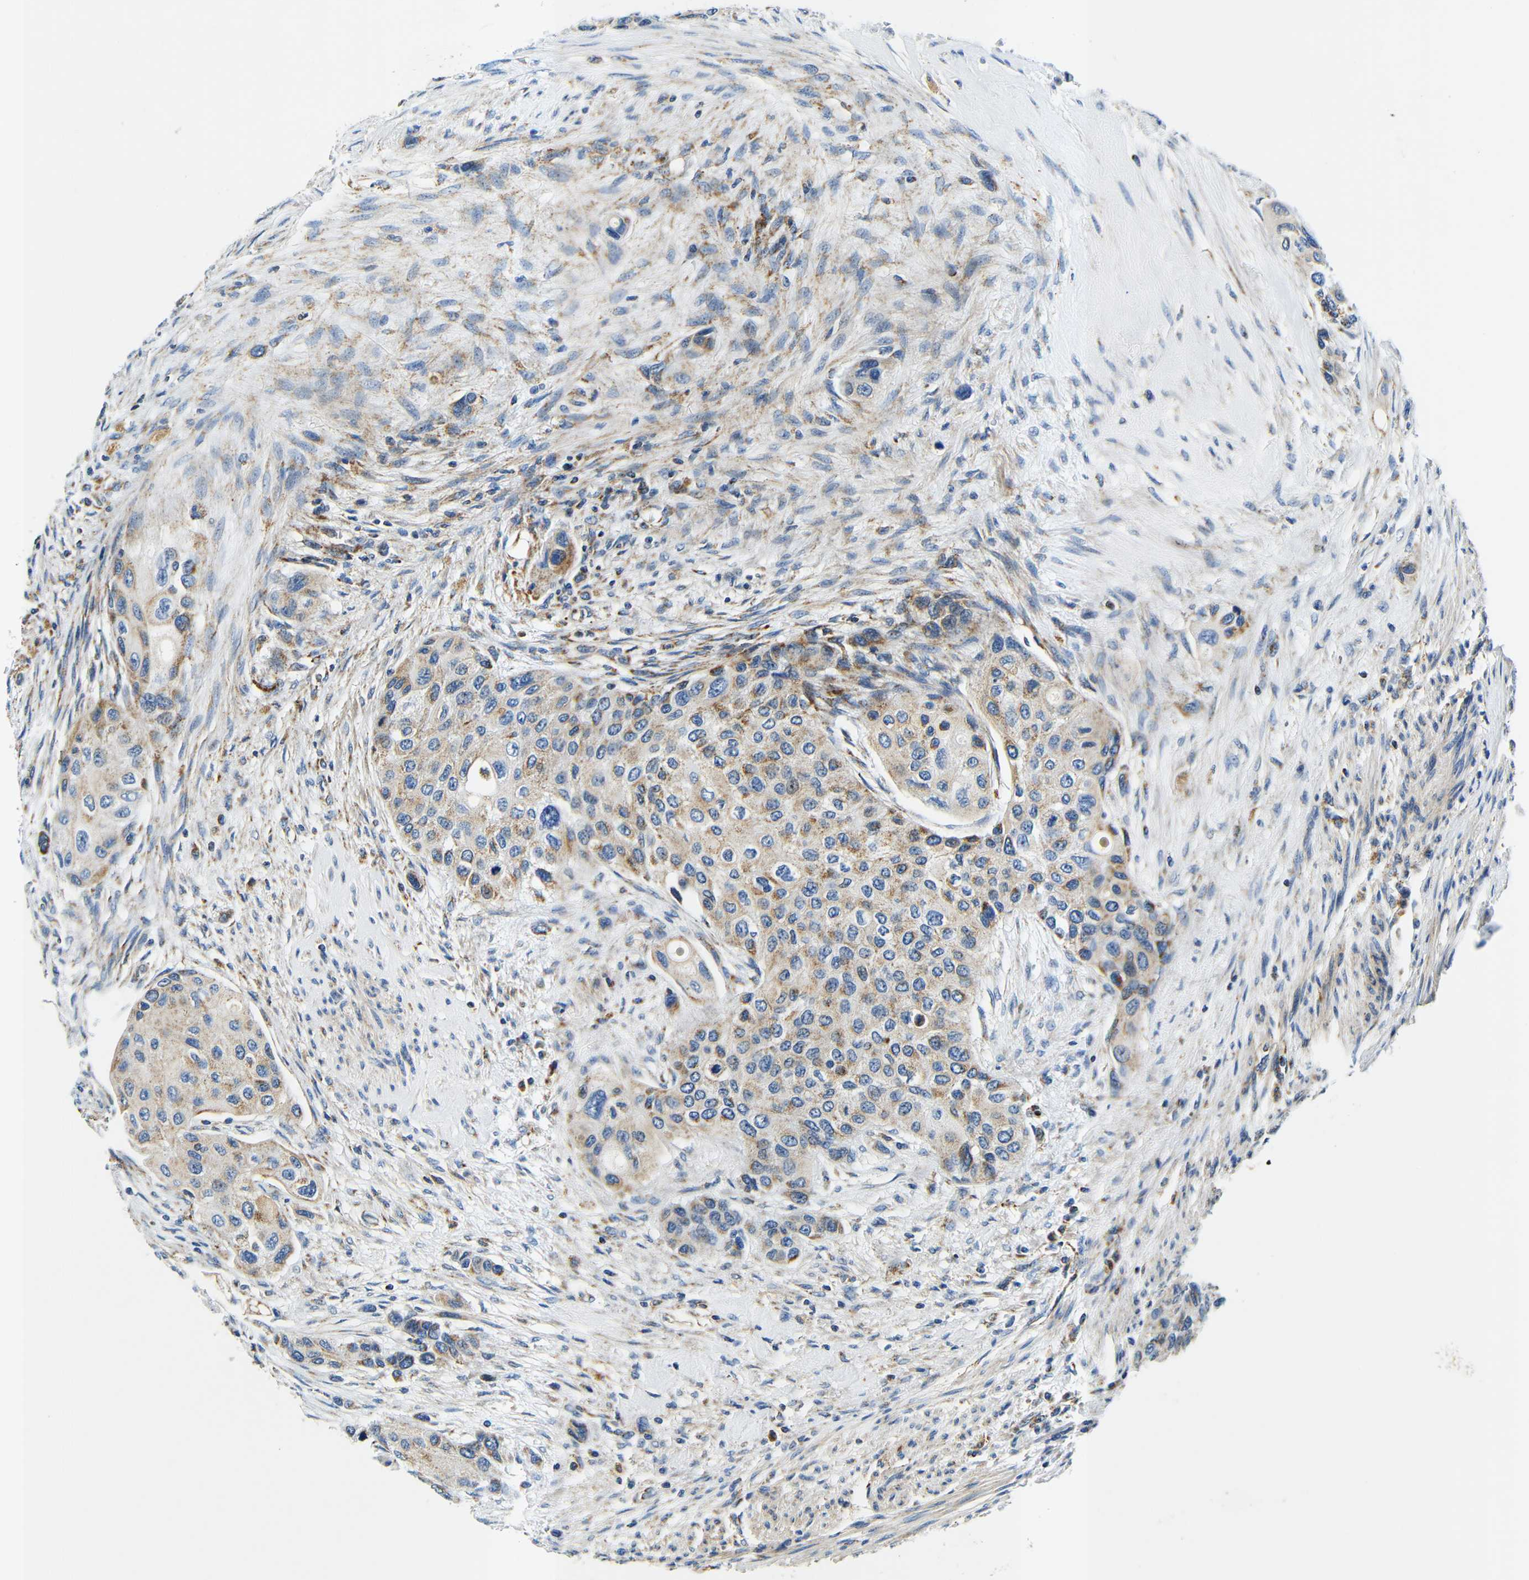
{"staining": {"intensity": "weak", "quantity": "25%-75%", "location": "cytoplasmic/membranous"}, "tissue": "urothelial cancer", "cell_type": "Tumor cells", "image_type": "cancer", "snomed": [{"axis": "morphology", "description": "Urothelial carcinoma, High grade"}, {"axis": "topography", "description": "Urinary bladder"}], "caption": "A brown stain highlights weak cytoplasmic/membranous positivity of a protein in human high-grade urothelial carcinoma tumor cells.", "gene": "GALNT18", "patient": {"sex": "female", "age": 56}}